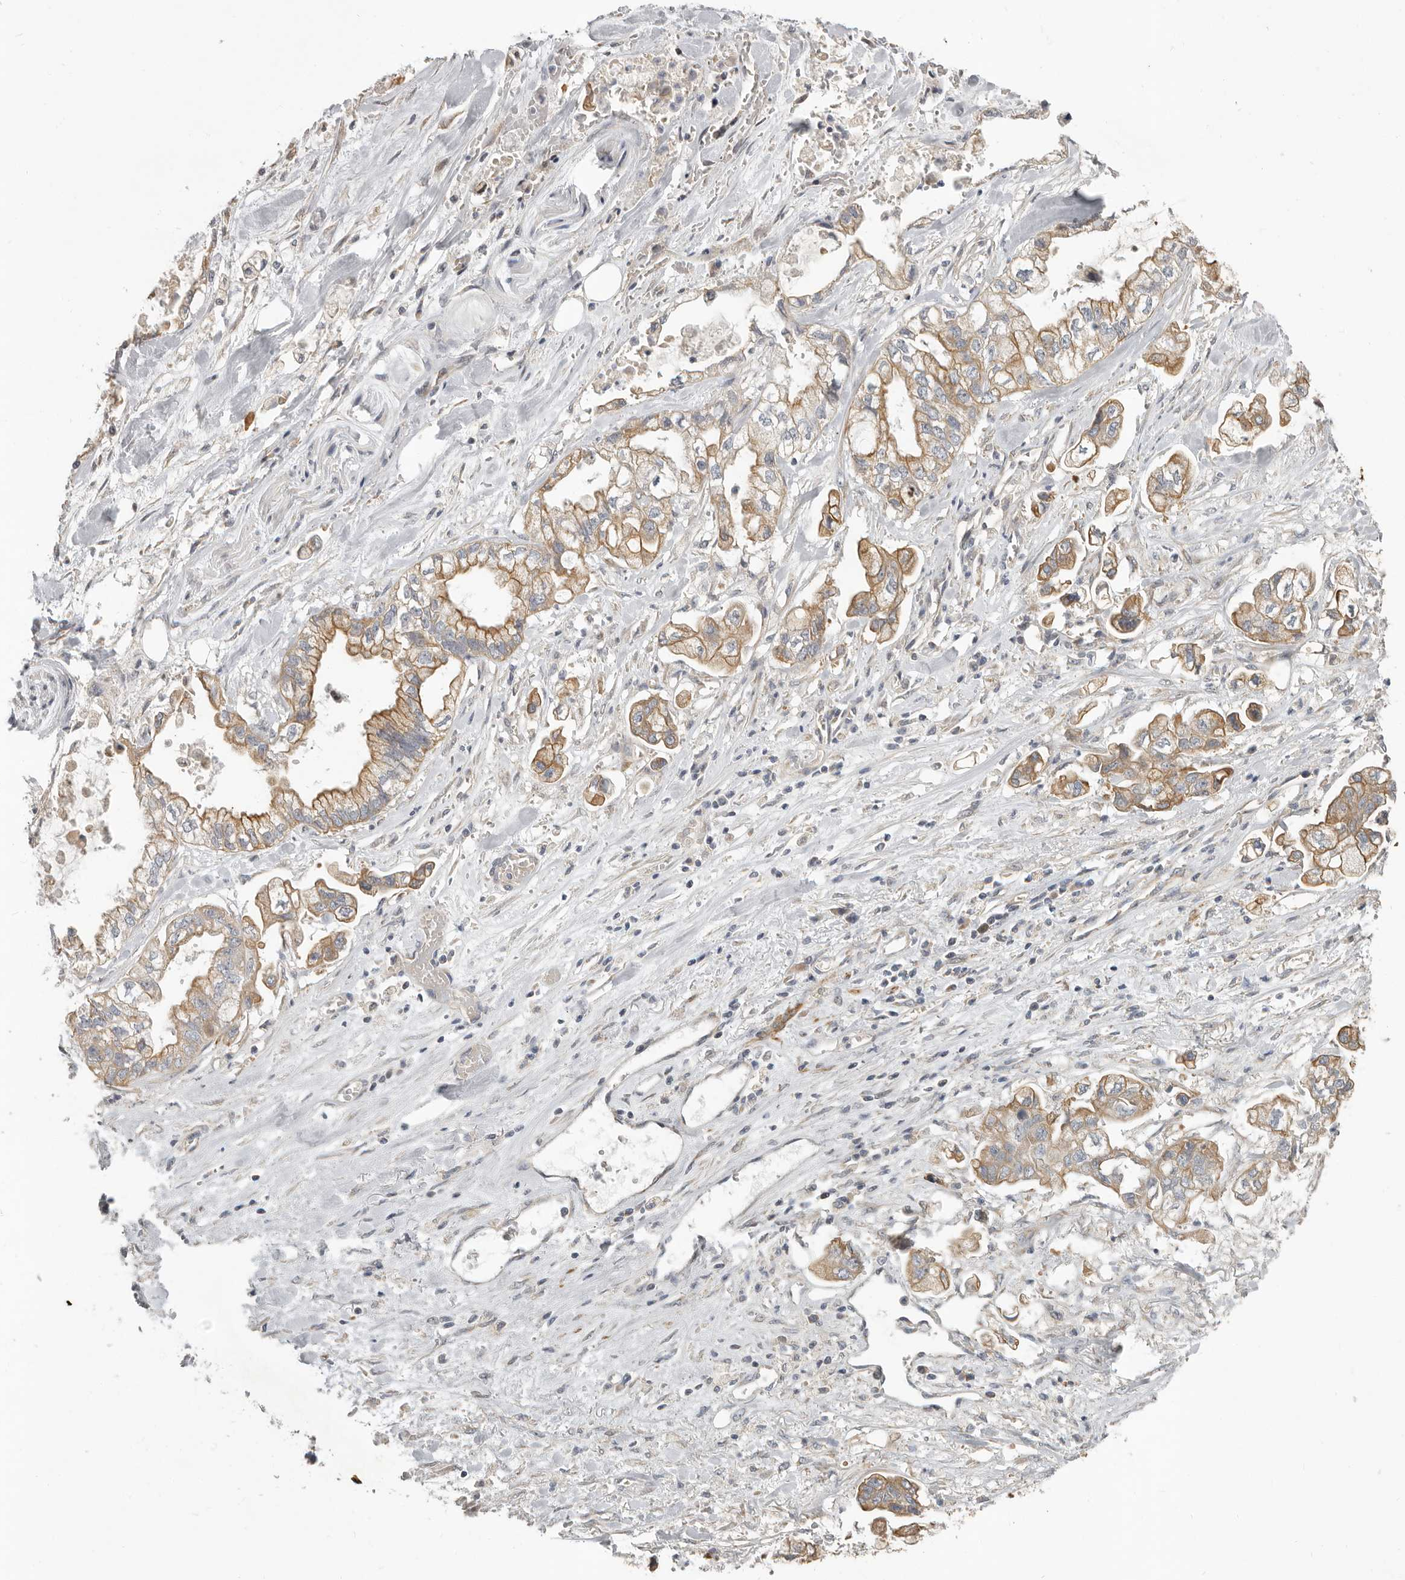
{"staining": {"intensity": "moderate", "quantity": ">75%", "location": "cytoplasmic/membranous"}, "tissue": "stomach cancer", "cell_type": "Tumor cells", "image_type": "cancer", "snomed": [{"axis": "morphology", "description": "Normal tissue, NOS"}, {"axis": "morphology", "description": "Adenocarcinoma, NOS"}, {"axis": "topography", "description": "Stomach"}], "caption": "The immunohistochemical stain highlights moderate cytoplasmic/membranous positivity in tumor cells of stomach adenocarcinoma tissue. The staining was performed using DAB, with brown indicating positive protein expression. Nuclei are stained blue with hematoxylin.", "gene": "UNK", "patient": {"sex": "male", "age": 62}}